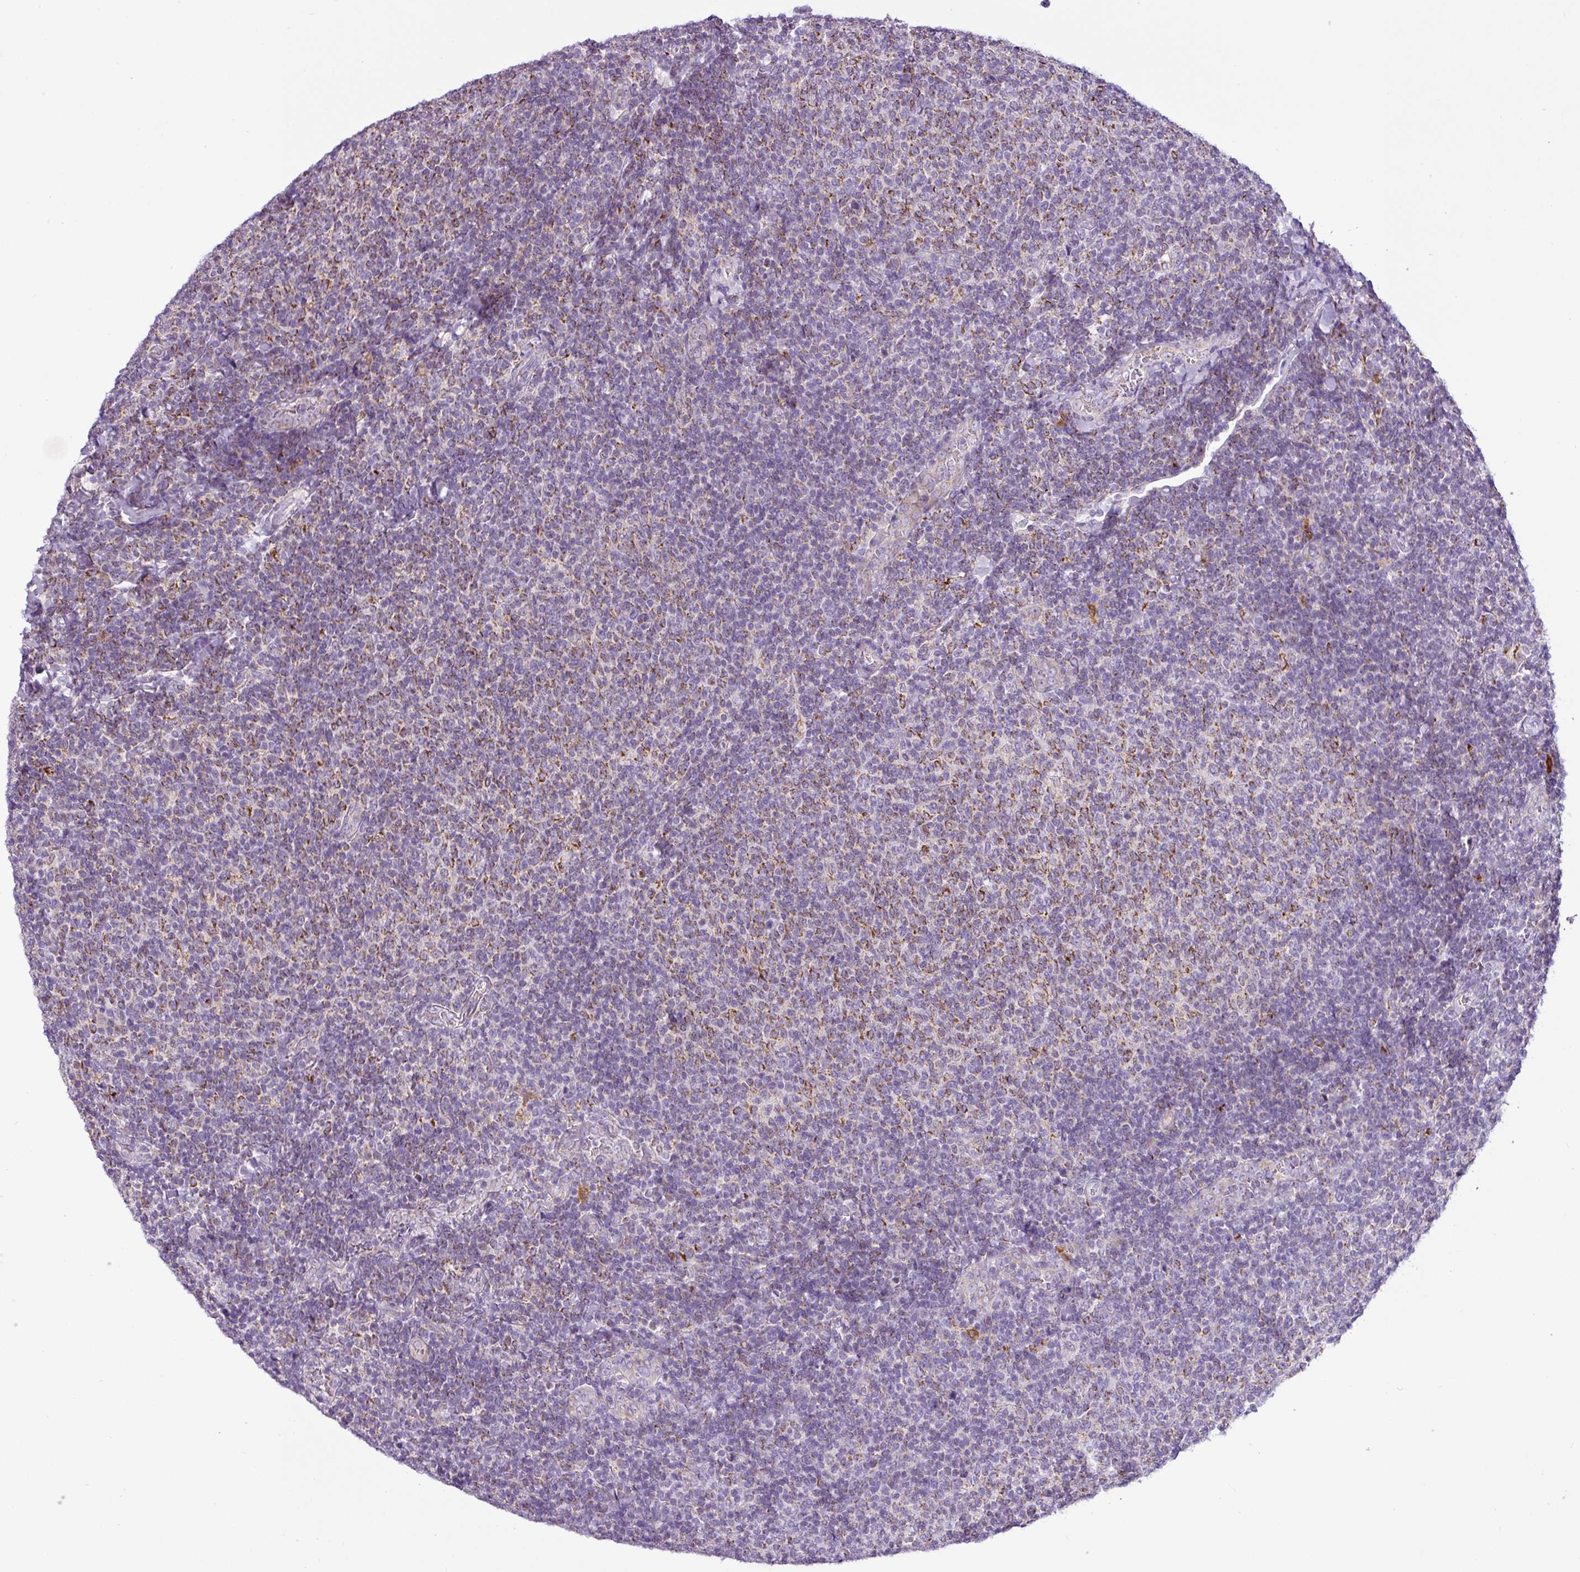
{"staining": {"intensity": "moderate", "quantity": "25%-75%", "location": "cytoplasmic/membranous"}, "tissue": "lymphoma", "cell_type": "Tumor cells", "image_type": "cancer", "snomed": [{"axis": "morphology", "description": "Malignant lymphoma, non-Hodgkin's type, Low grade"}, {"axis": "topography", "description": "Lymph node"}], "caption": "About 25%-75% of tumor cells in human lymphoma reveal moderate cytoplasmic/membranous protein staining as visualized by brown immunohistochemical staining.", "gene": "HMCN2", "patient": {"sex": "male", "age": 52}}